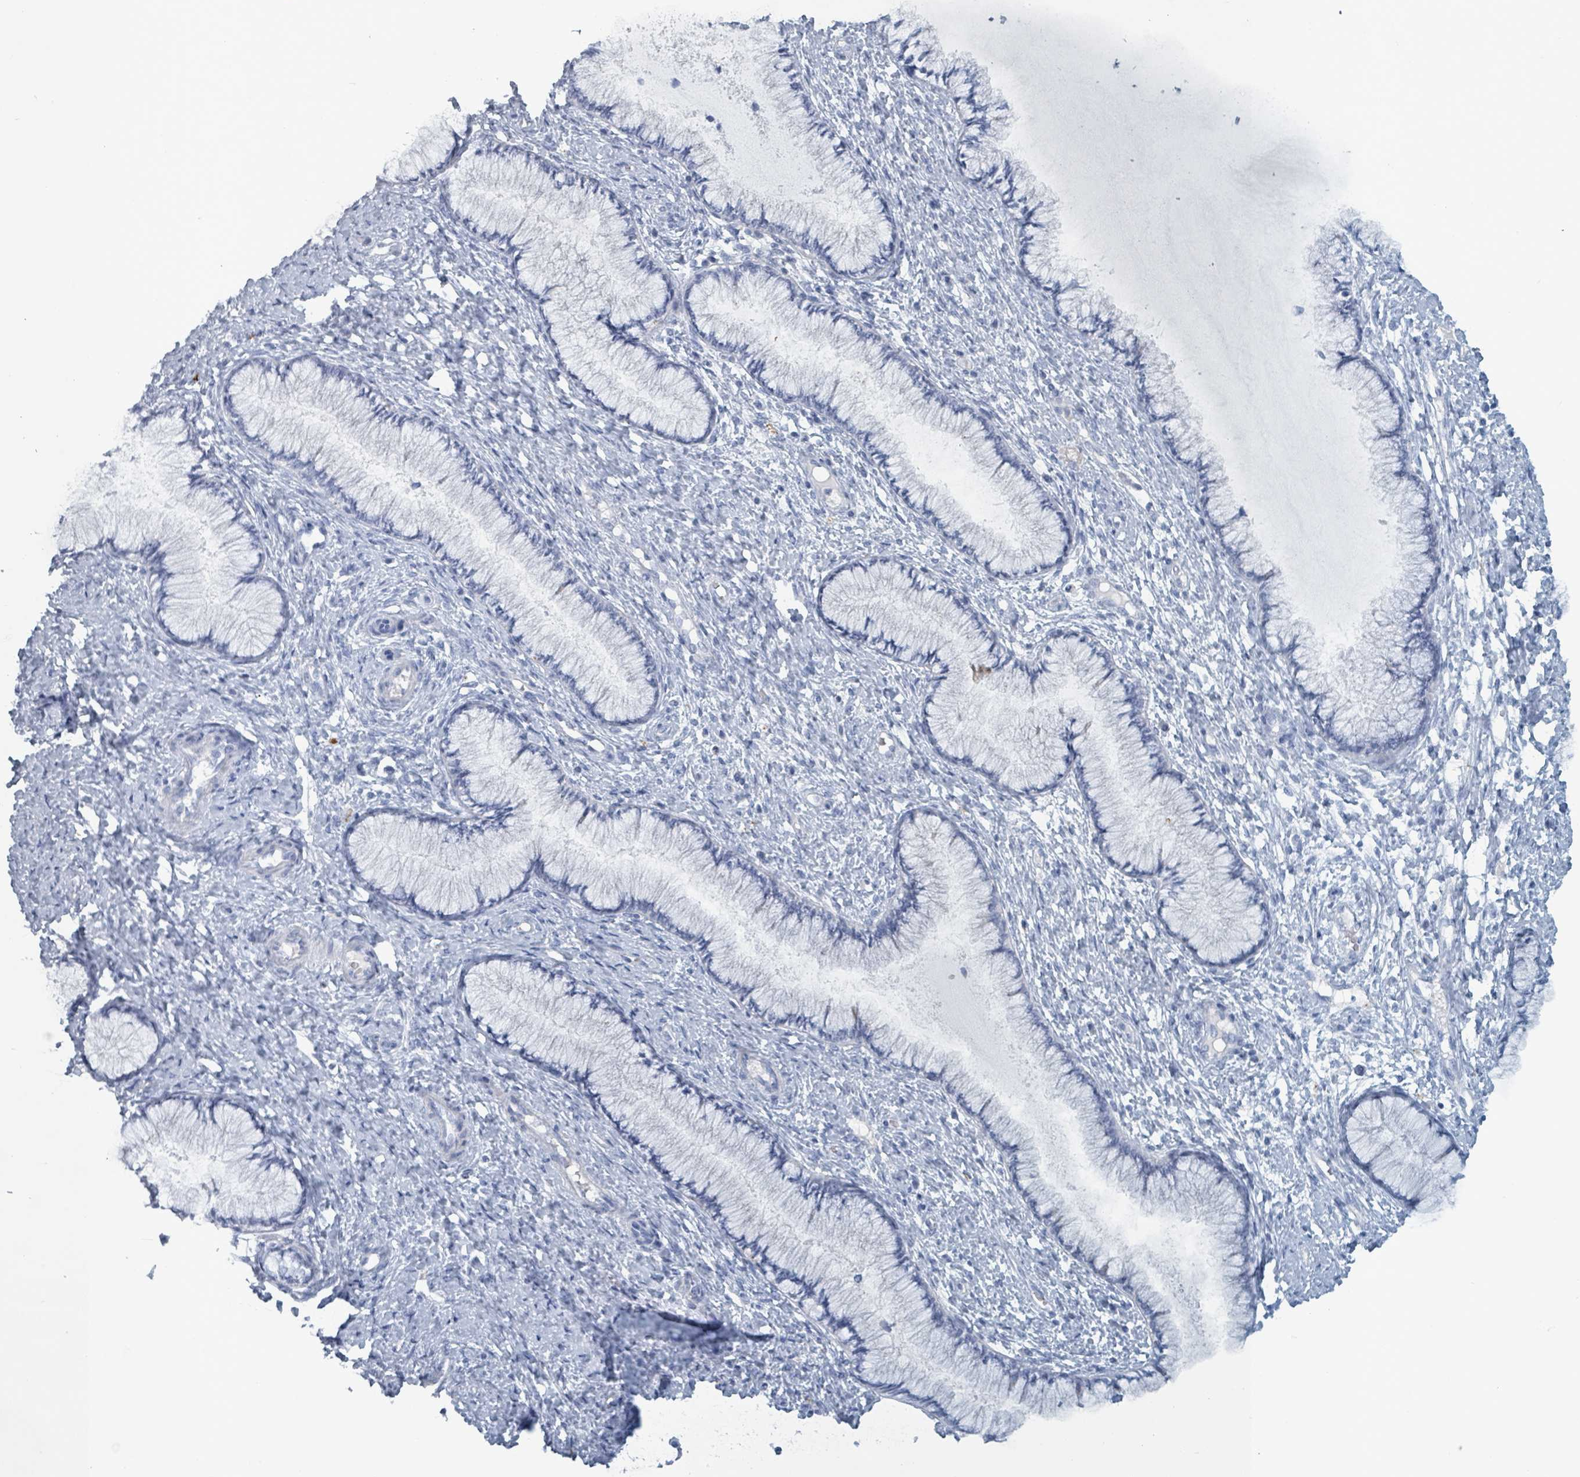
{"staining": {"intensity": "negative", "quantity": "none", "location": "none"}, "tissue": "cervix", "cell_type": "Glandular cells", "image_type": "normal", "snomed": [{"axis": "morphology", "description": "Normal tissue, NOS"}, {"axis": "topography", "description": "Cervix"}], "caption": "This is an immunohistochemistry (IHC) micrograph of benign cervix. There is no positivity in glandular cells.", "gene": "HEATR5A", "patient": {"sex": "female", "age": 42}}